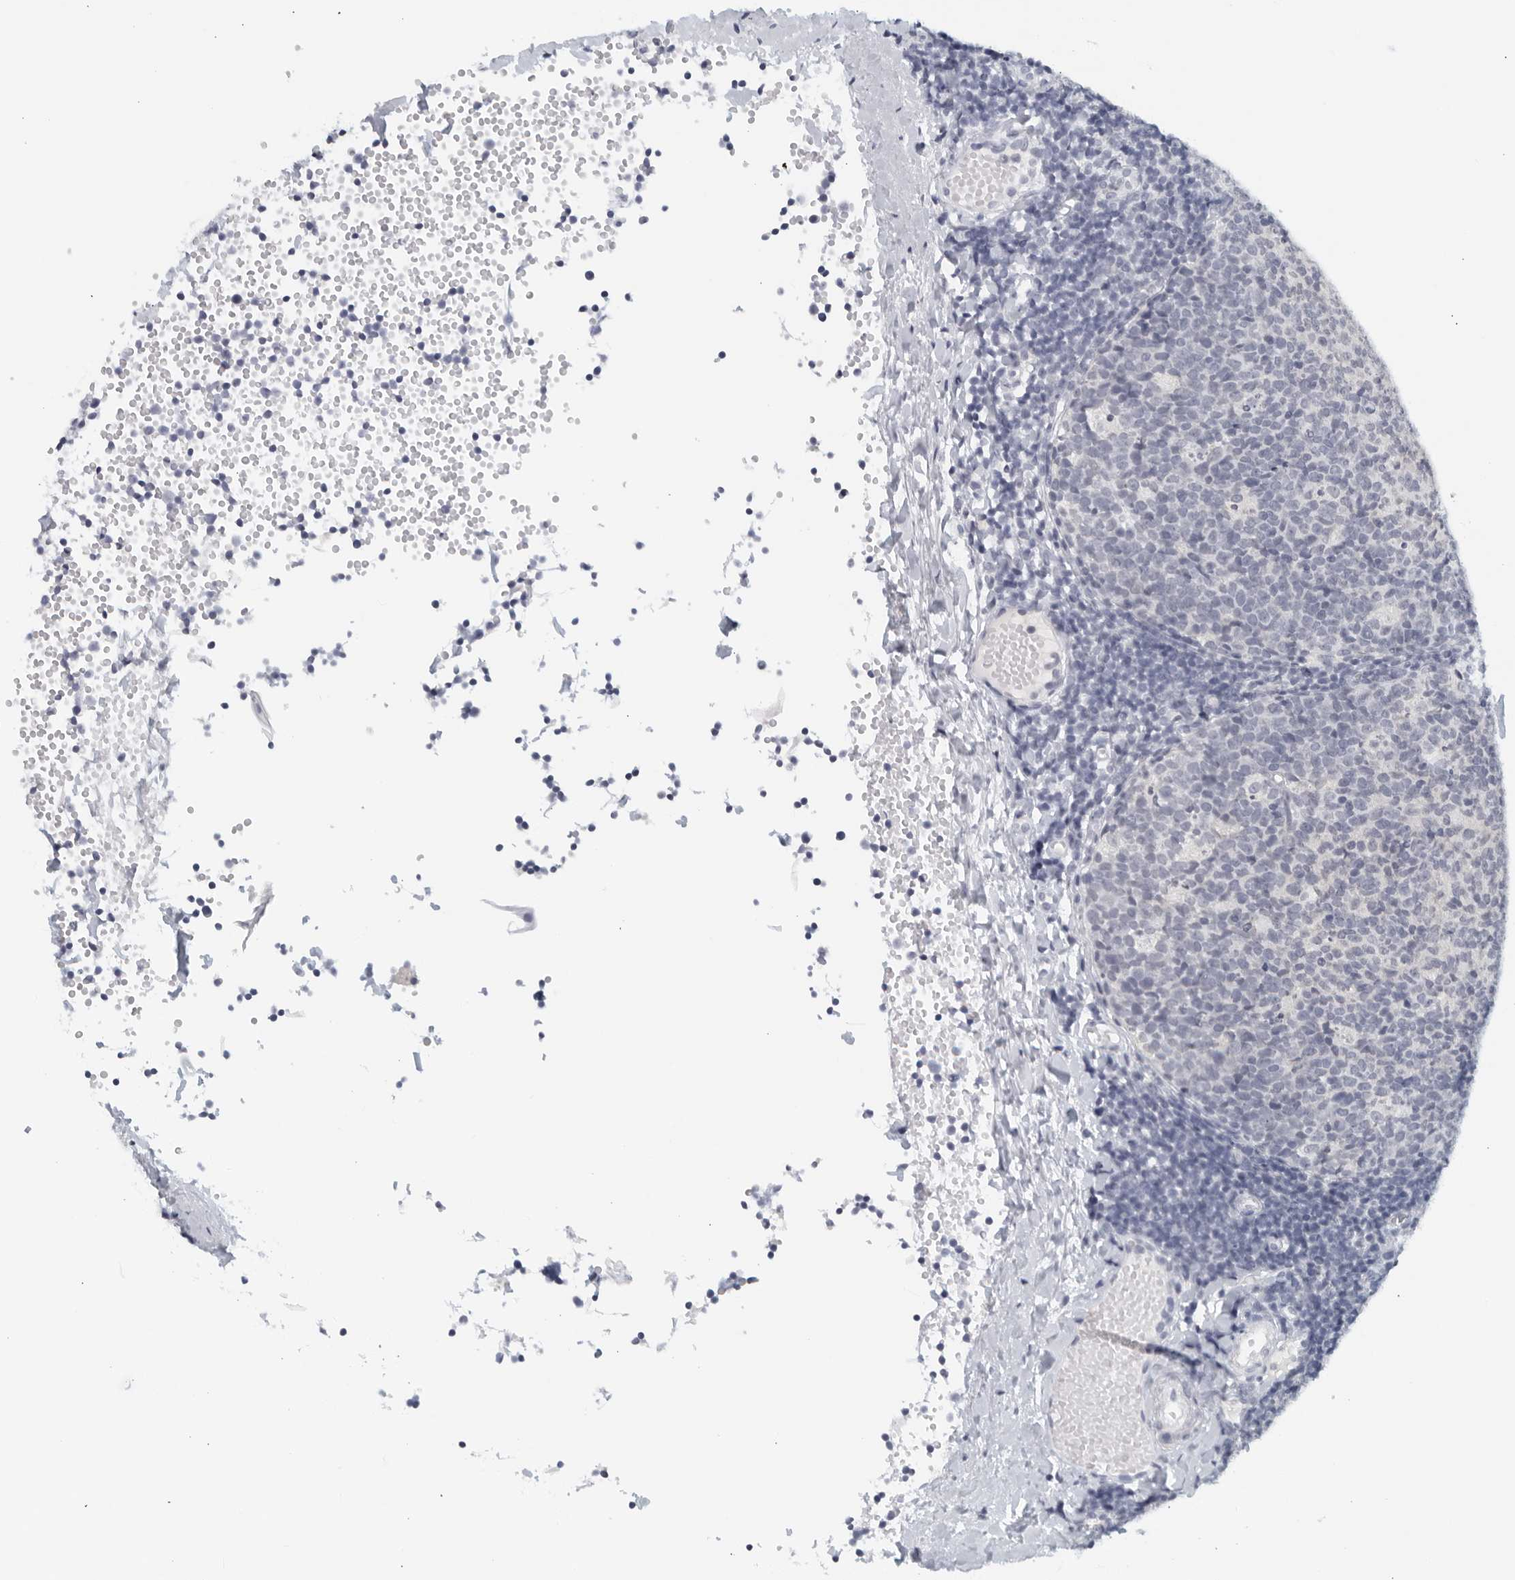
{"staining": {"intensity": "negative", "quantity": "none", "location": "none"}, "tissue": "tonsil", "cell_type": "Germinal center cells", "image_type": "normal", "snomed": [{"axis": "morphology", "description": "Normal tissue, NOS"}, {"axis": "topography", "description": "Tonsil"}], "caption": "This is an immunohistochemistry histopathology image of unremarkable human tonsil. There is no staining in germinal center cells.", "gene": "MATN1", "patient": {"sex": "female", "age": 19}}